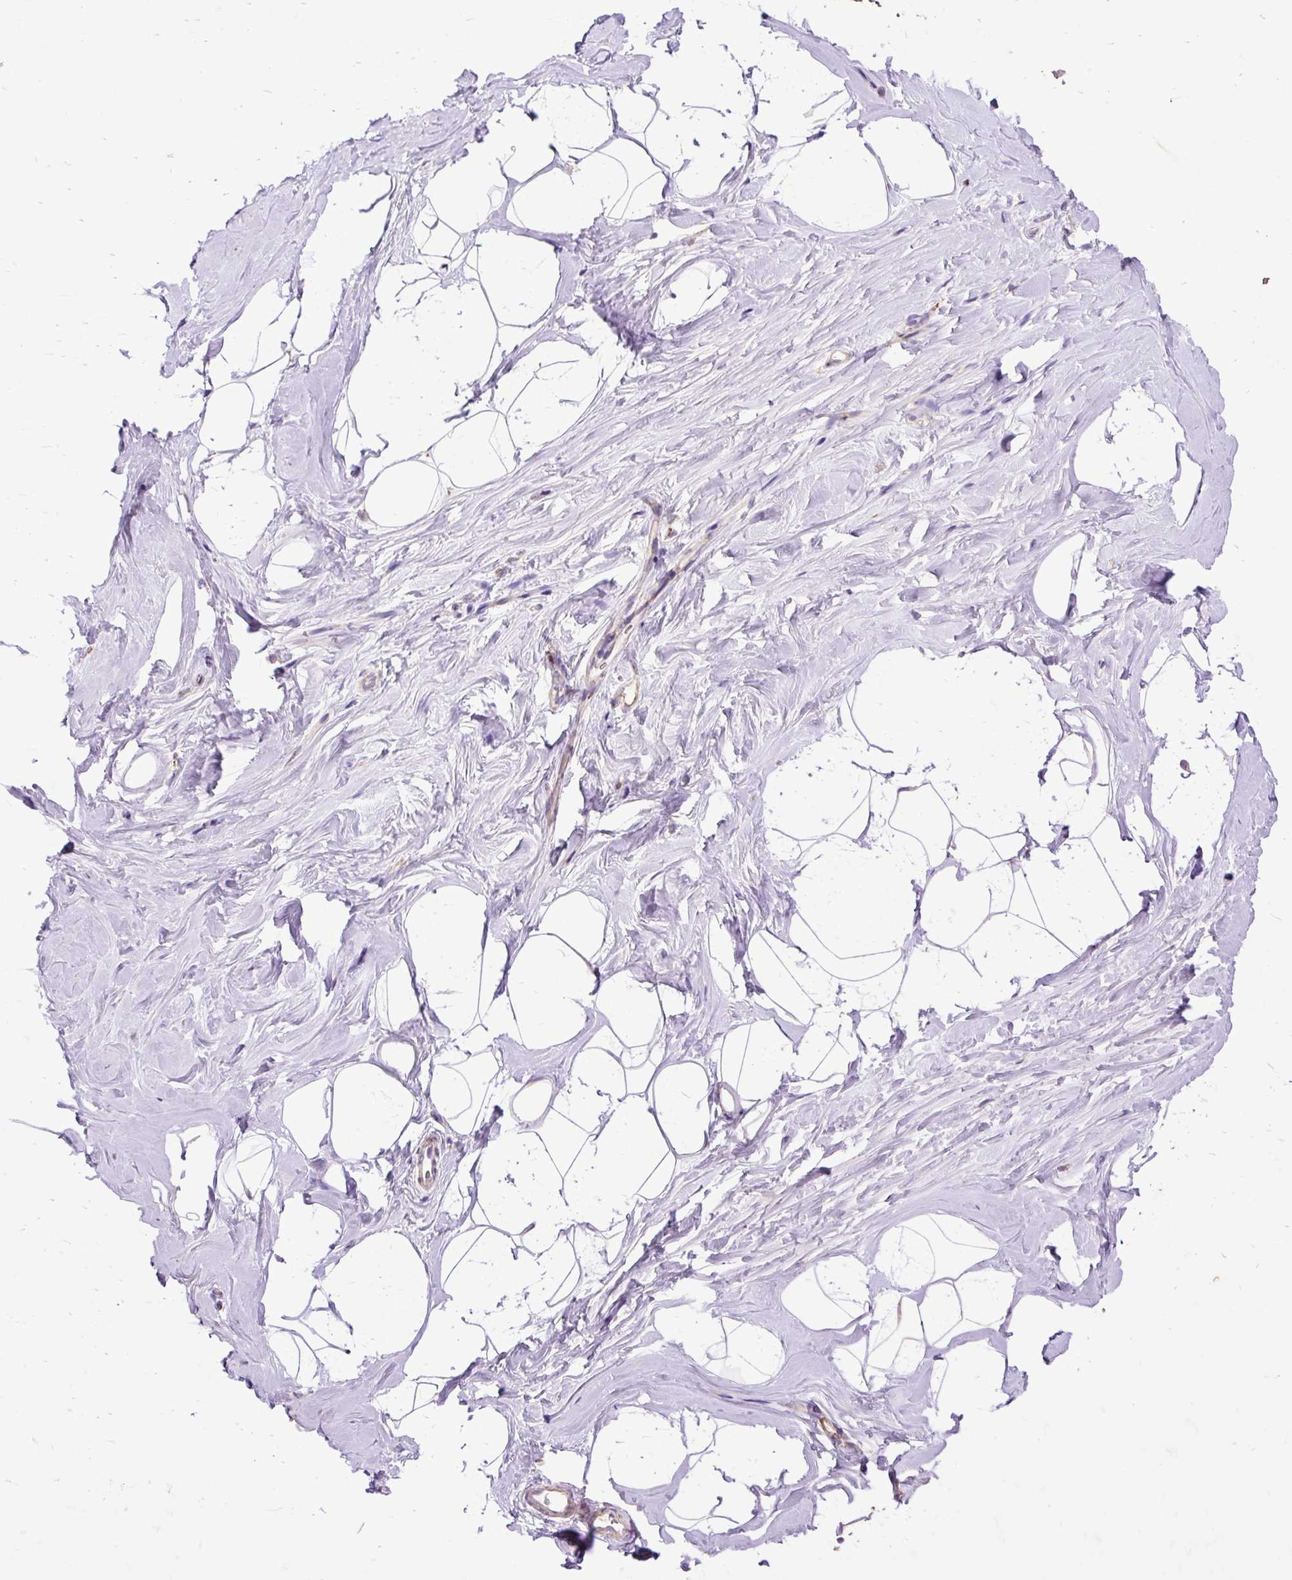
{"staining": {"intensity": "negative", "quantity": "none", "location": "none"}, "tissue": "breast", "cell_type": "Adipocytes", "image_type": "normal", "snomed": [{"axis": "morphology", "description": "Normal tissue, NOS"}, {"axis": "topography", "description": "Breast"}], "caption": "Protein analysis of benign breast demonstrates no significant expression in adipocytes.", "gene": "TOMM40", "patient": {"sex": "female", "age": 32}}